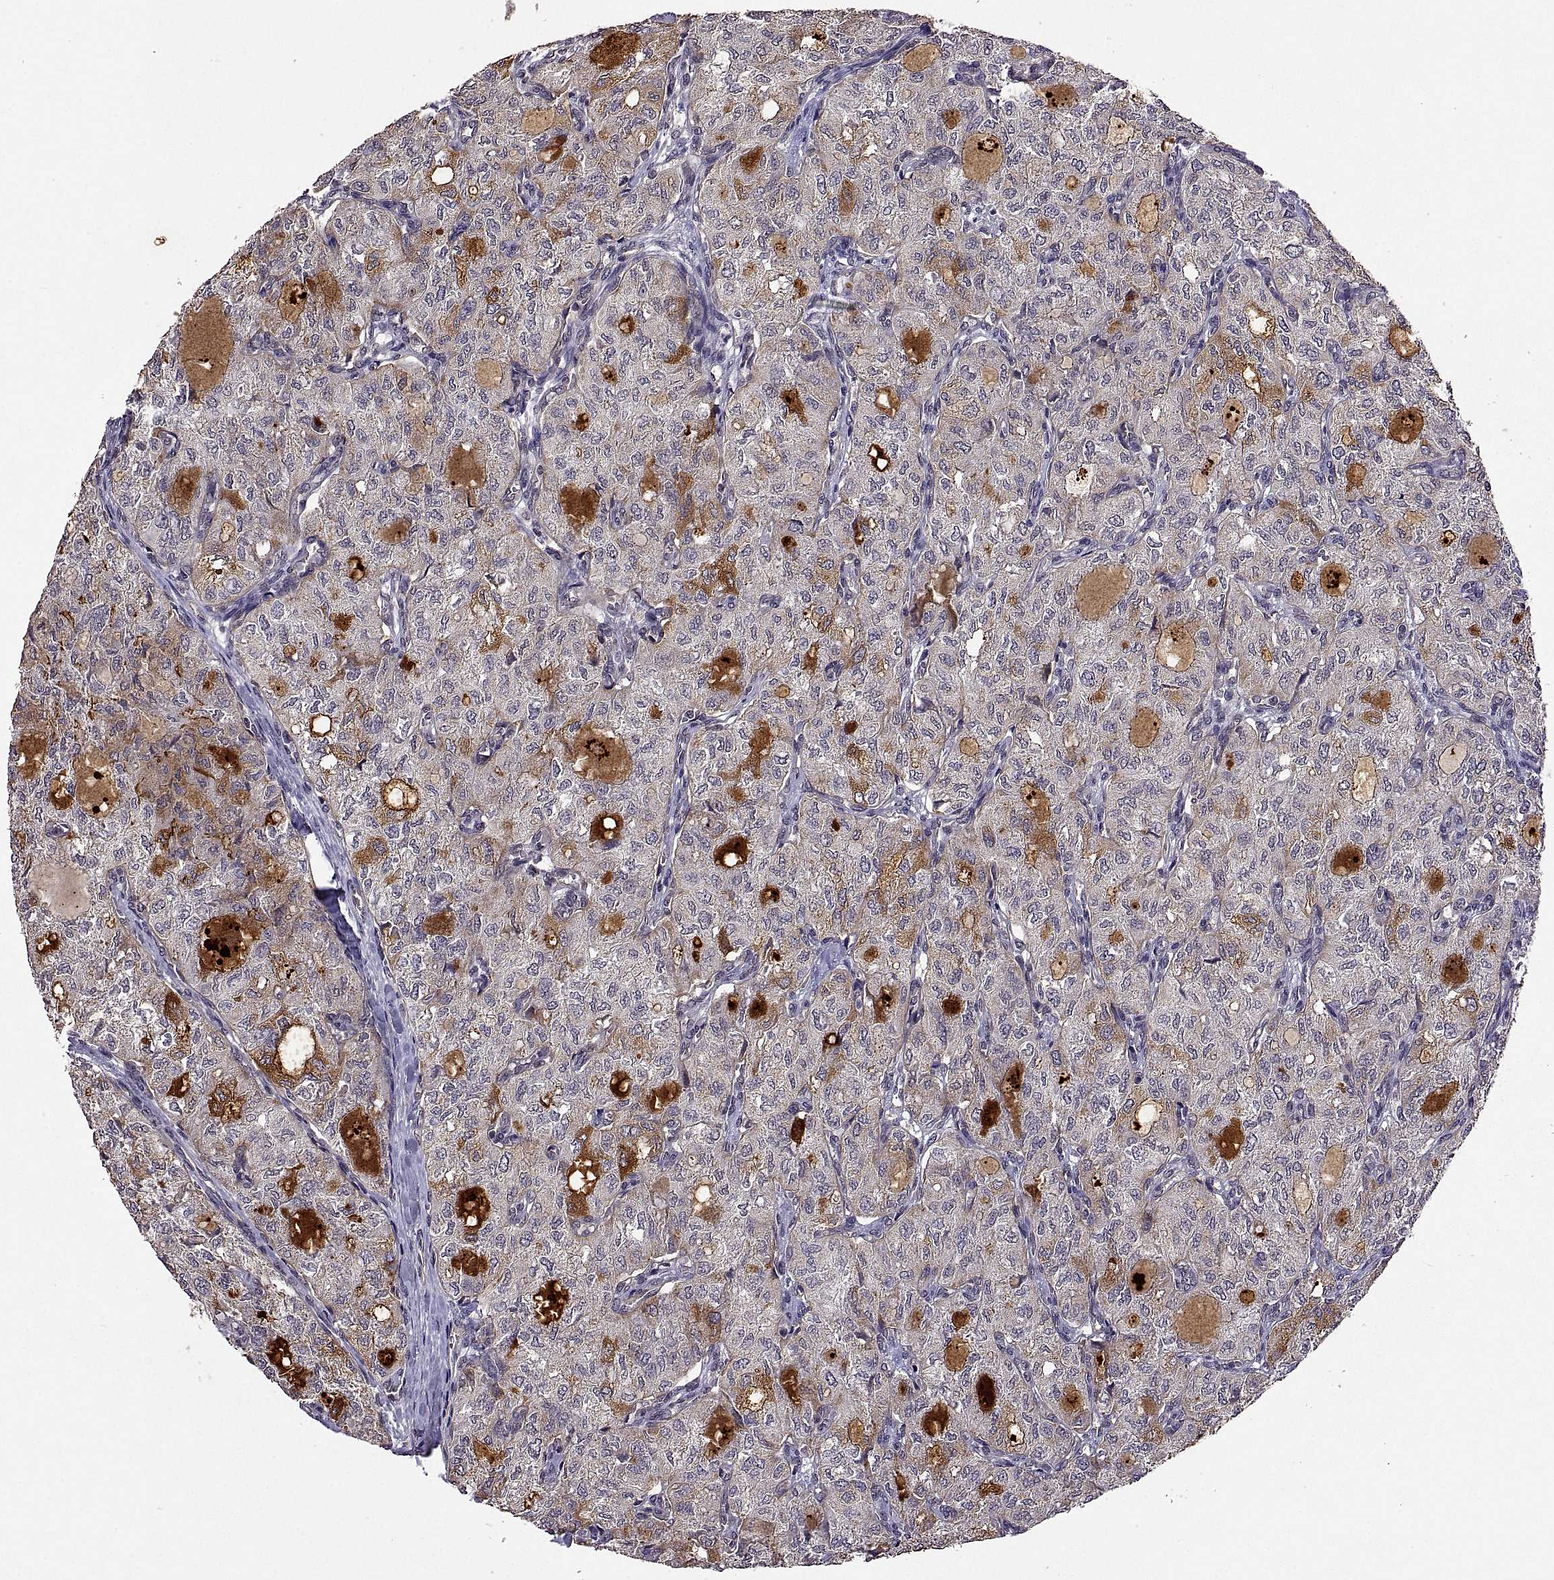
{"staining": {"intensity": "negative", "quantity": "none", "location": "none"}, "tissue": "thyroid cancer", "cell_type": "Tumor cells", "image_type": "cancer", "snomed": [{"axis": "morphology", "description": "Follicular adenoma carcinoma, NOS"}, {"axis": "topography", "description": "Thyroid gland"}], "caption": "A photomicrograph of follicular adenoma carcinoma (thyroid) stained for a protein exhibits no brown staining in tumor cells. The staining is performed using DAB (3,3'-diaminobenzidine) brown chromogen with nuclei counter-stained in using hematoxylin.", "gene": "LAMA1", "patient": {"sex": "male", "age": 75}}